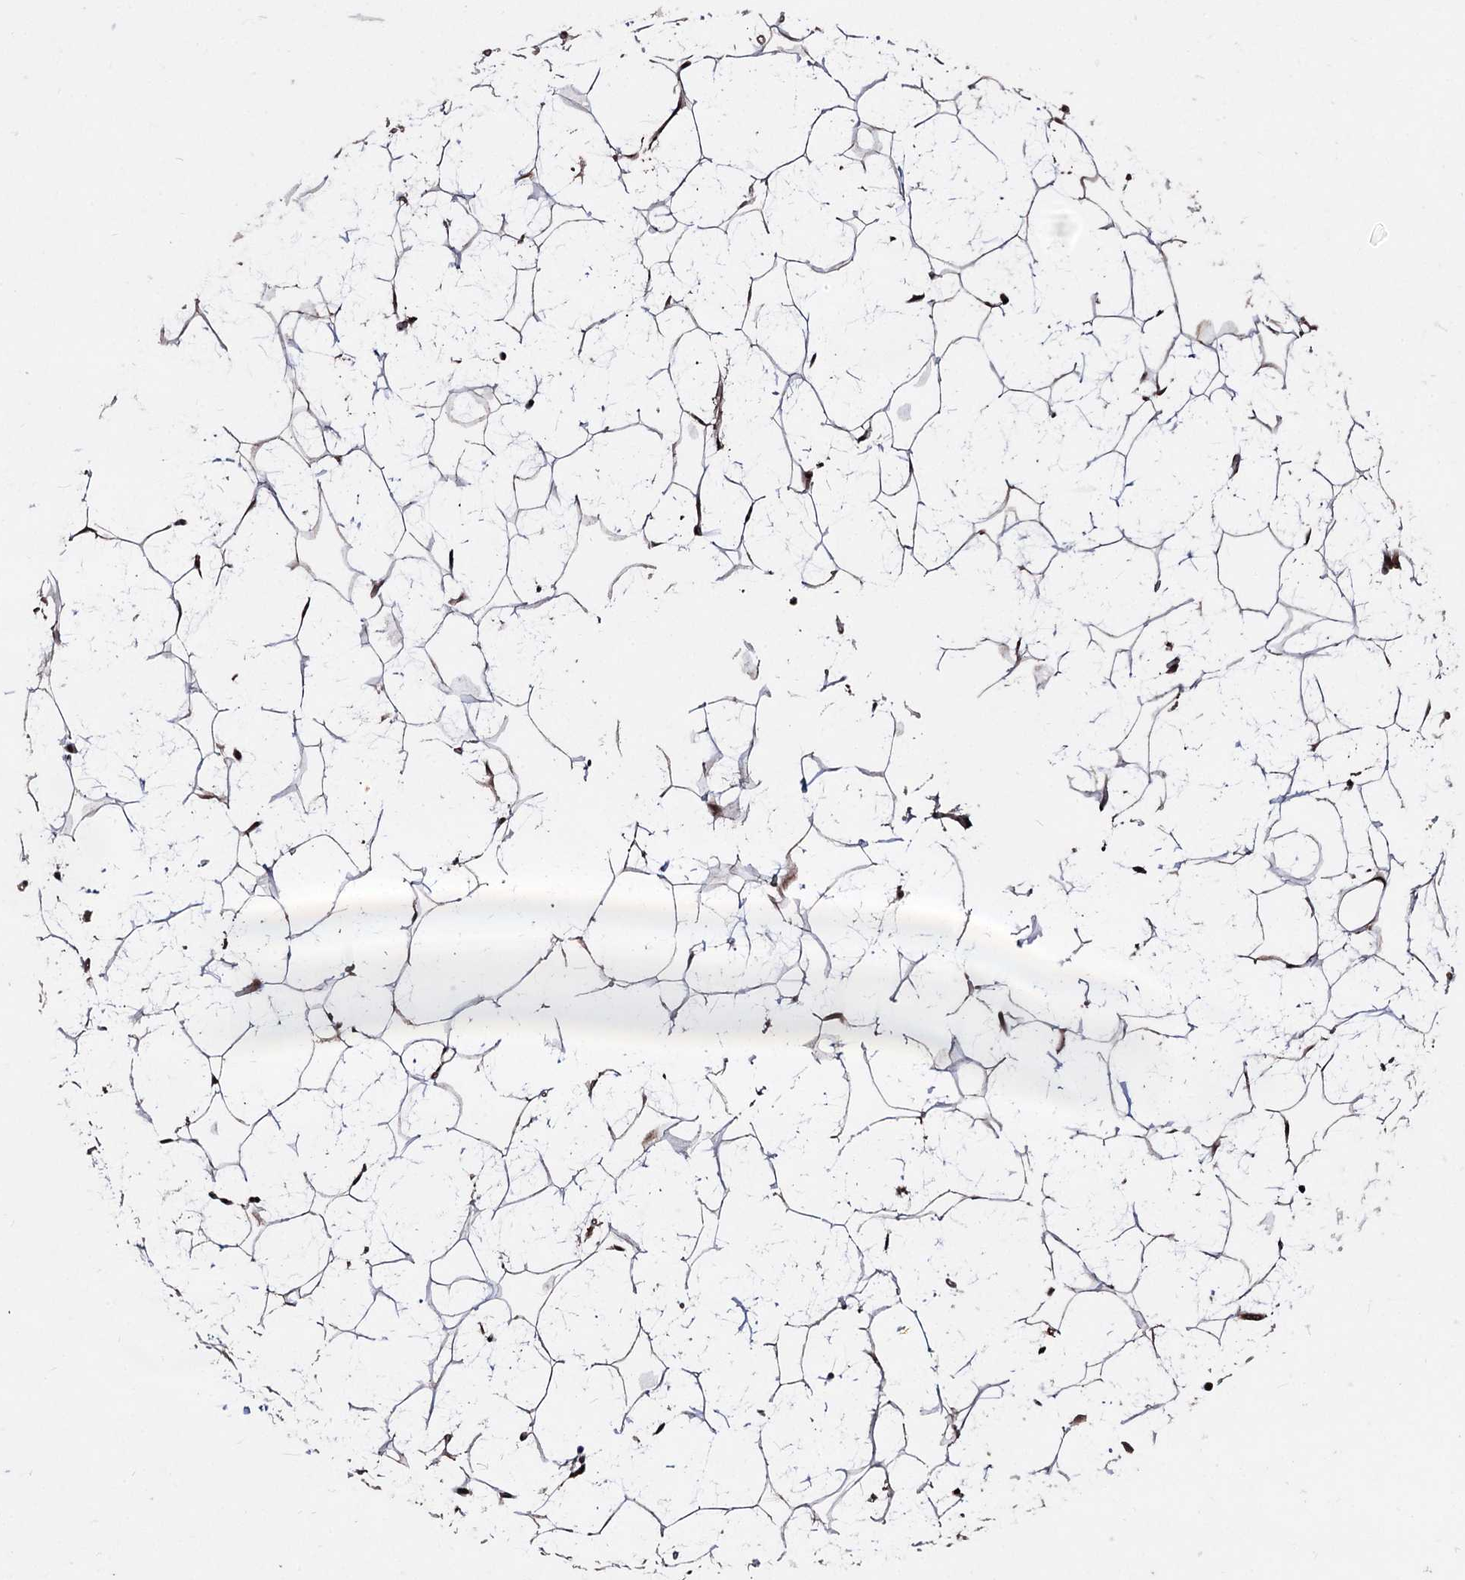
{"staining": {"intensity": "strong", "quantity": ">75%", "location": "cytoplasmic/membranous"}, "tissue": "adipose tissue", "cell_type": "Adipocytes", "image_type": "normal", "snomed": [{"axis": "morphology", "description": "Normal tissue, NOS"}, {"axis": "topography", "description": "Breast"}], "caption": "IHC photomicrograph of normal human adipose tissue stained for a protein (brown), which displays high levels of strong cytoplasmic/membranous positivity in approximately >75% of adipocytes.", "gene": "CPNE8", "patient": {"sex": "female", "age": 26}}